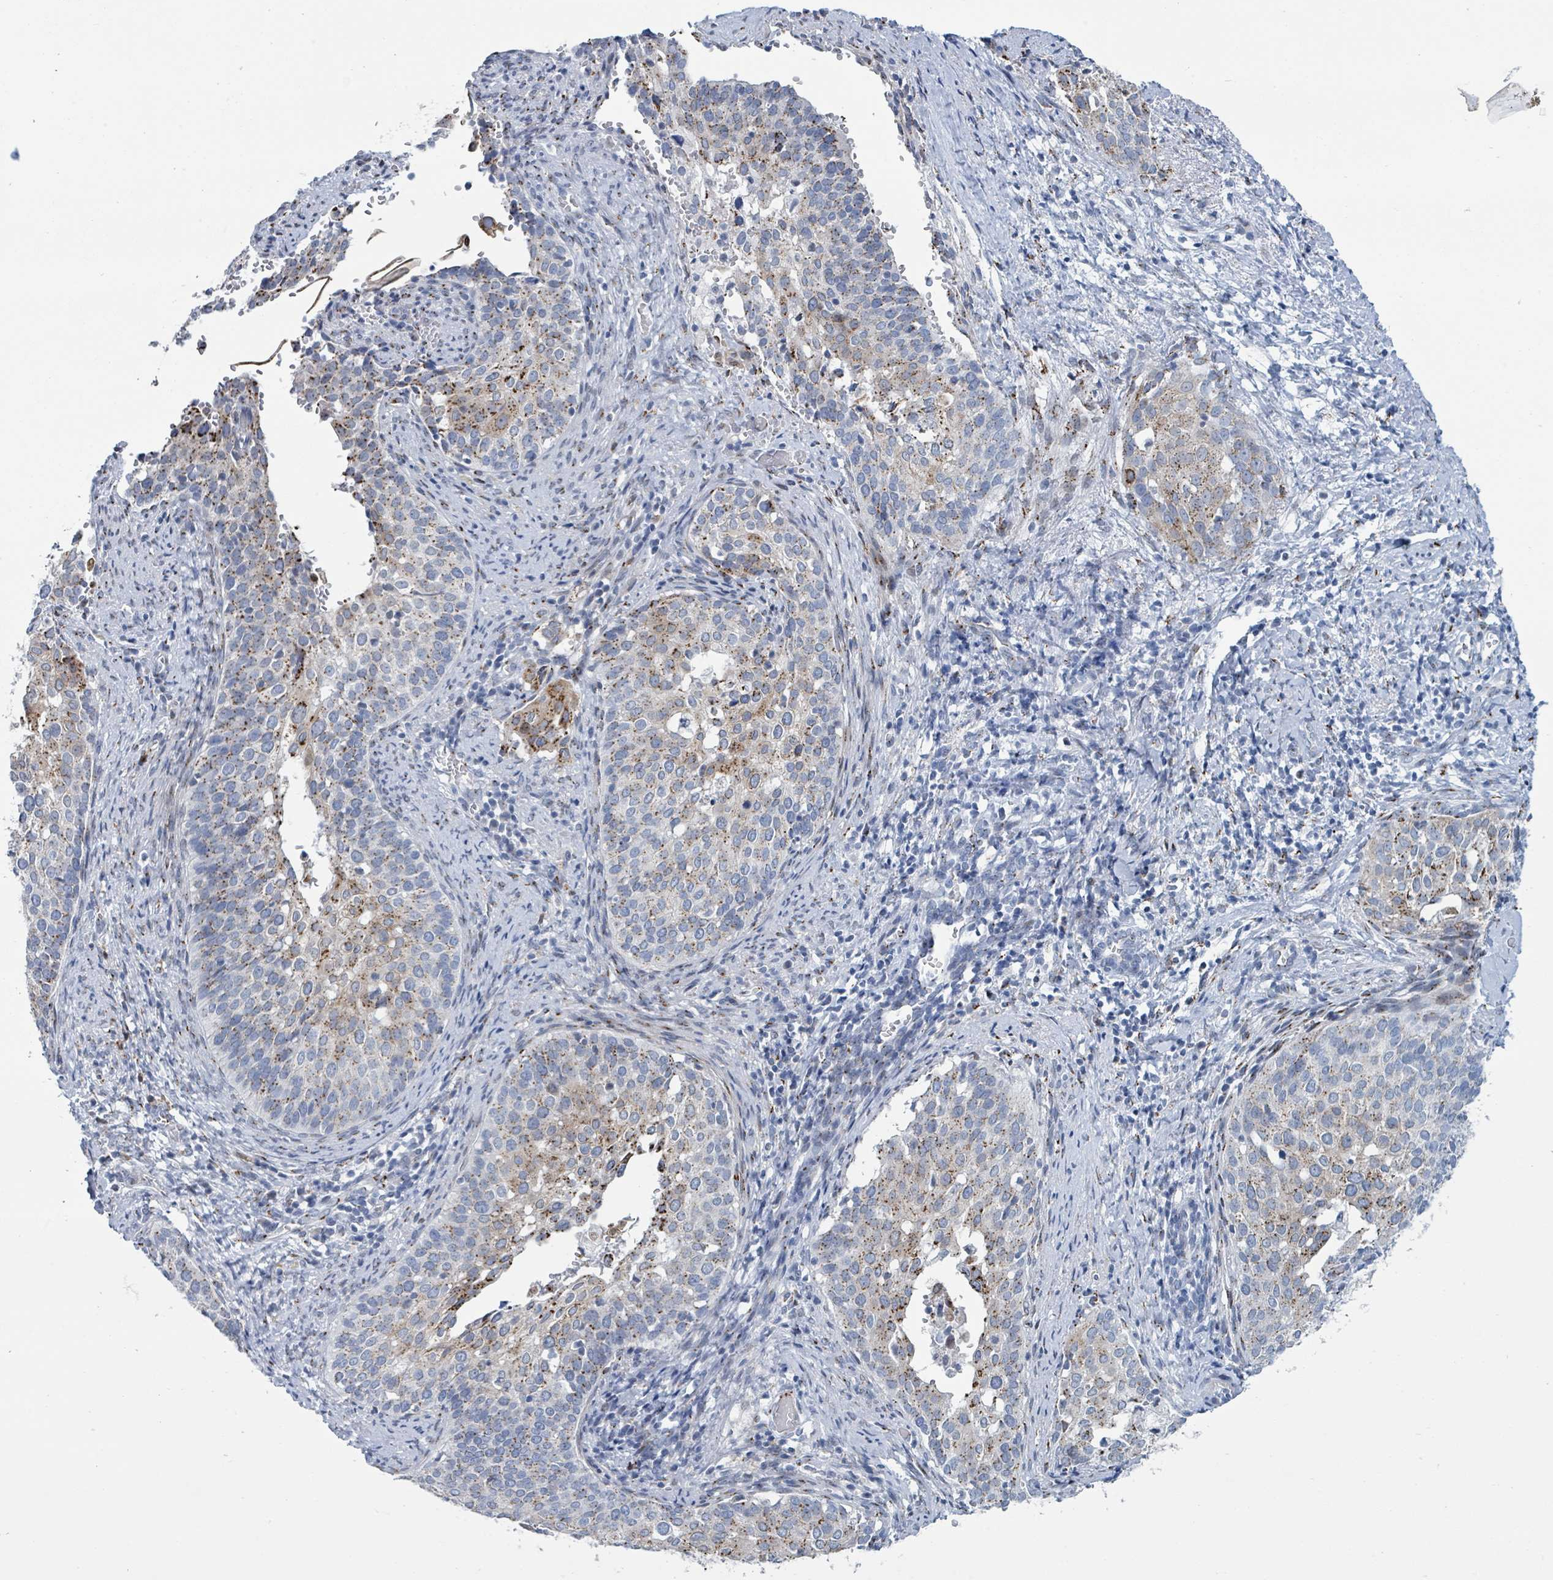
{"staining": {"intensity": "moderate", "quantity": "25%-75%", "location": "cytoplasmic/membranous"}, "tissue": "cervical cancer", "cell_type": "Tumor cells", "image_type": "cancer", "snomed": [{"axis": "morphology", "description": "Squamous cell carcinoma, NOS"}, {"axis": "topography", "description": "Cervix"}], "caption": "Brown immunohistochemical staining in human cervical cancer (squamous cell carcinoma) reveals moderate cytoplasmic/membranous expression in approximately 25%-75% of tumor cells. Immunohistochemistry stains the protein in brown and the nuclei are stained blue.", "gene": "DCAF5", "patient": {"sex": "female", "age": 44}}